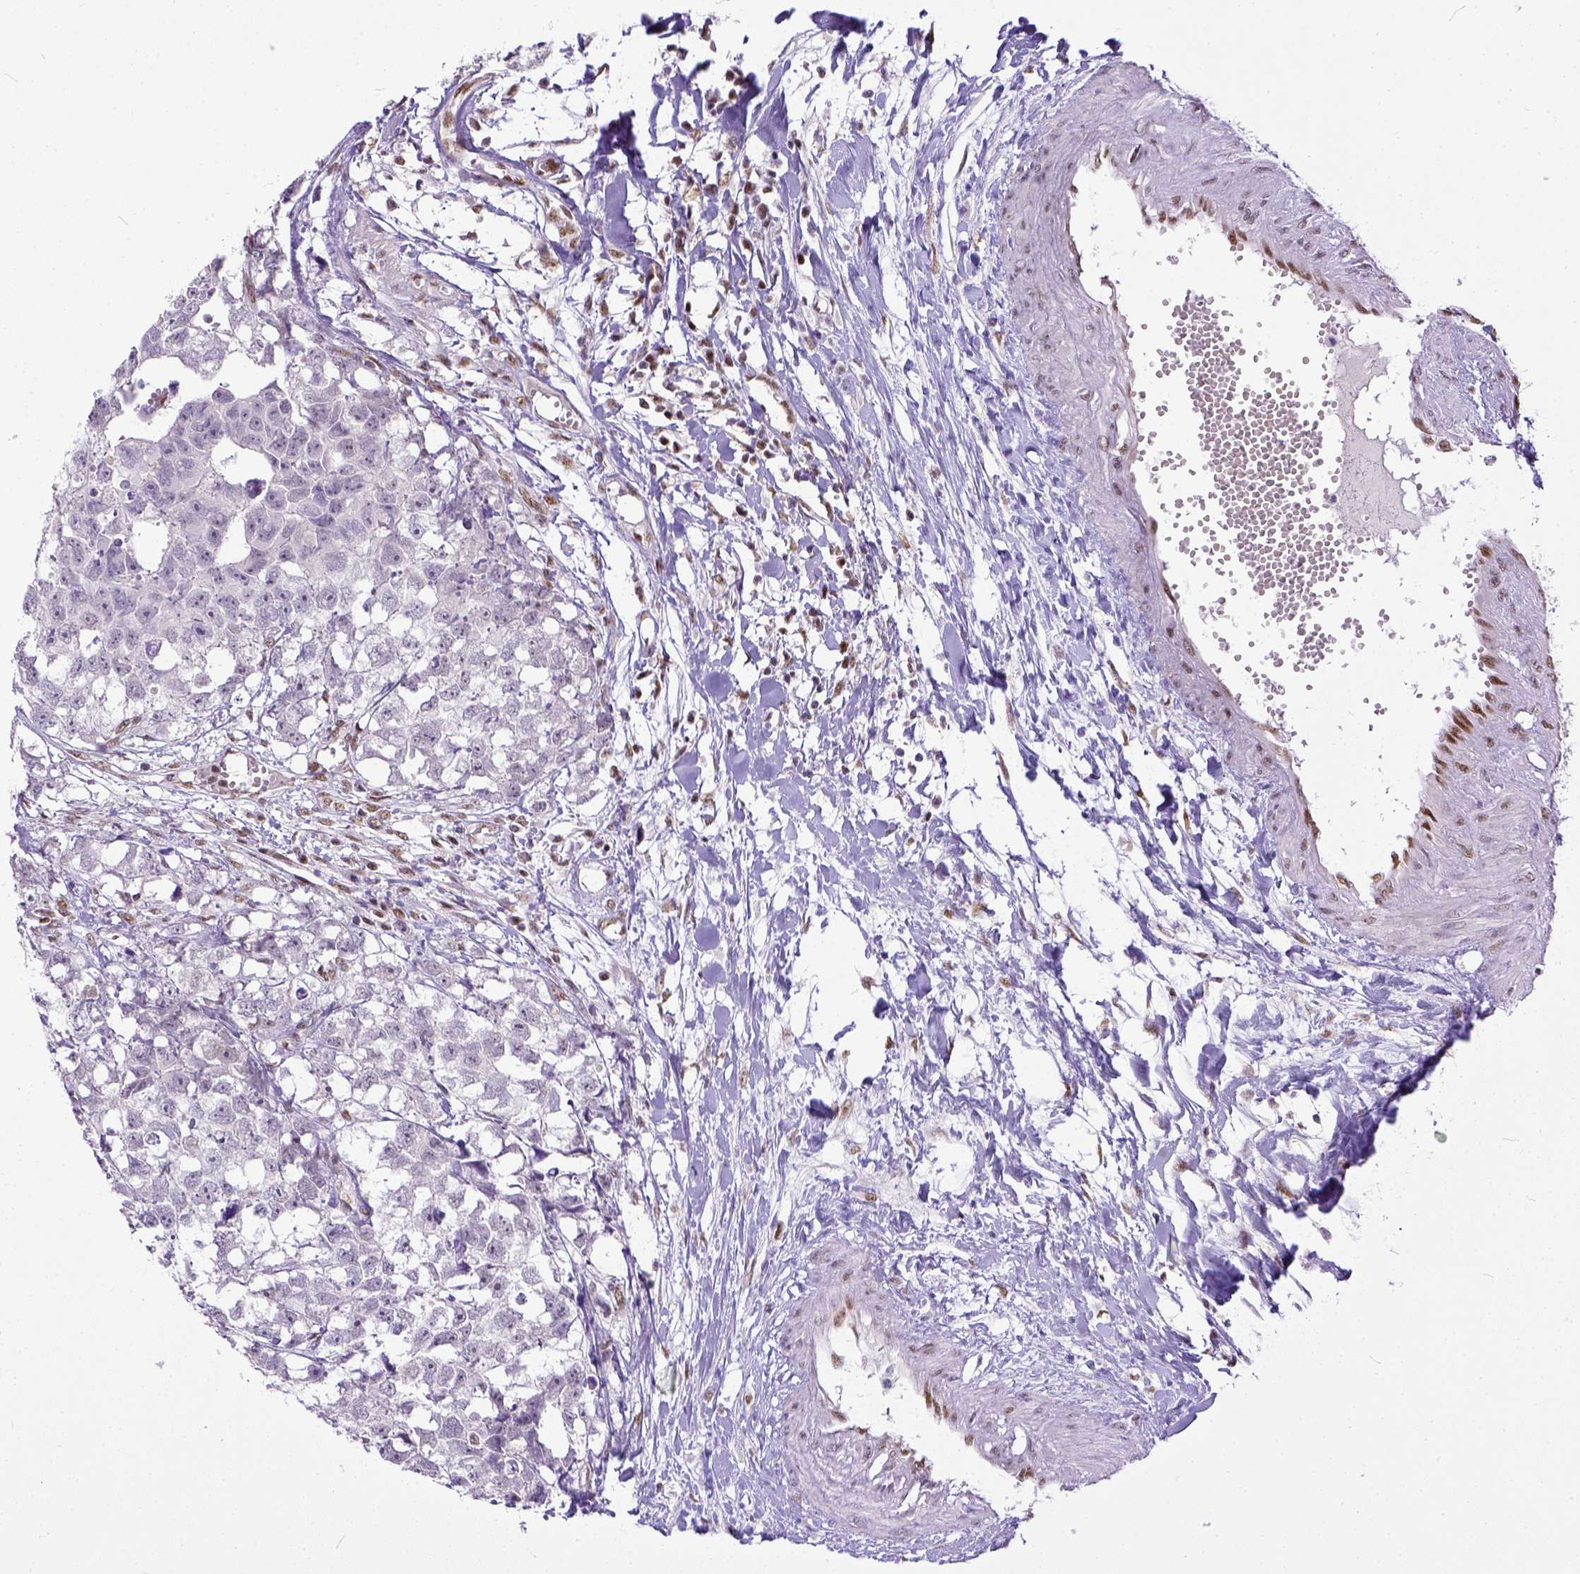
{"staining": {"intensity": "negative", "quantity": "none", "location": "none"}, "tissue": "testis cancer", "cell_type": "Tumor cells", "image_type": "cancer", "snomed": [{"axis": "morphology", "description": "Carcinoma, Embryonal, NOS"}, {"axis": "morphology", "description": "Teratoma, malignant, NOS"}, {"axis": "topography", "description": "Testis"}], "caption": "Protein analysis of testis cancer (malignant teratoma) exhibits no significant positivity in tumor cells.", "gene": "ERCC1", "patient": {"sex": "male", "age": 44}}